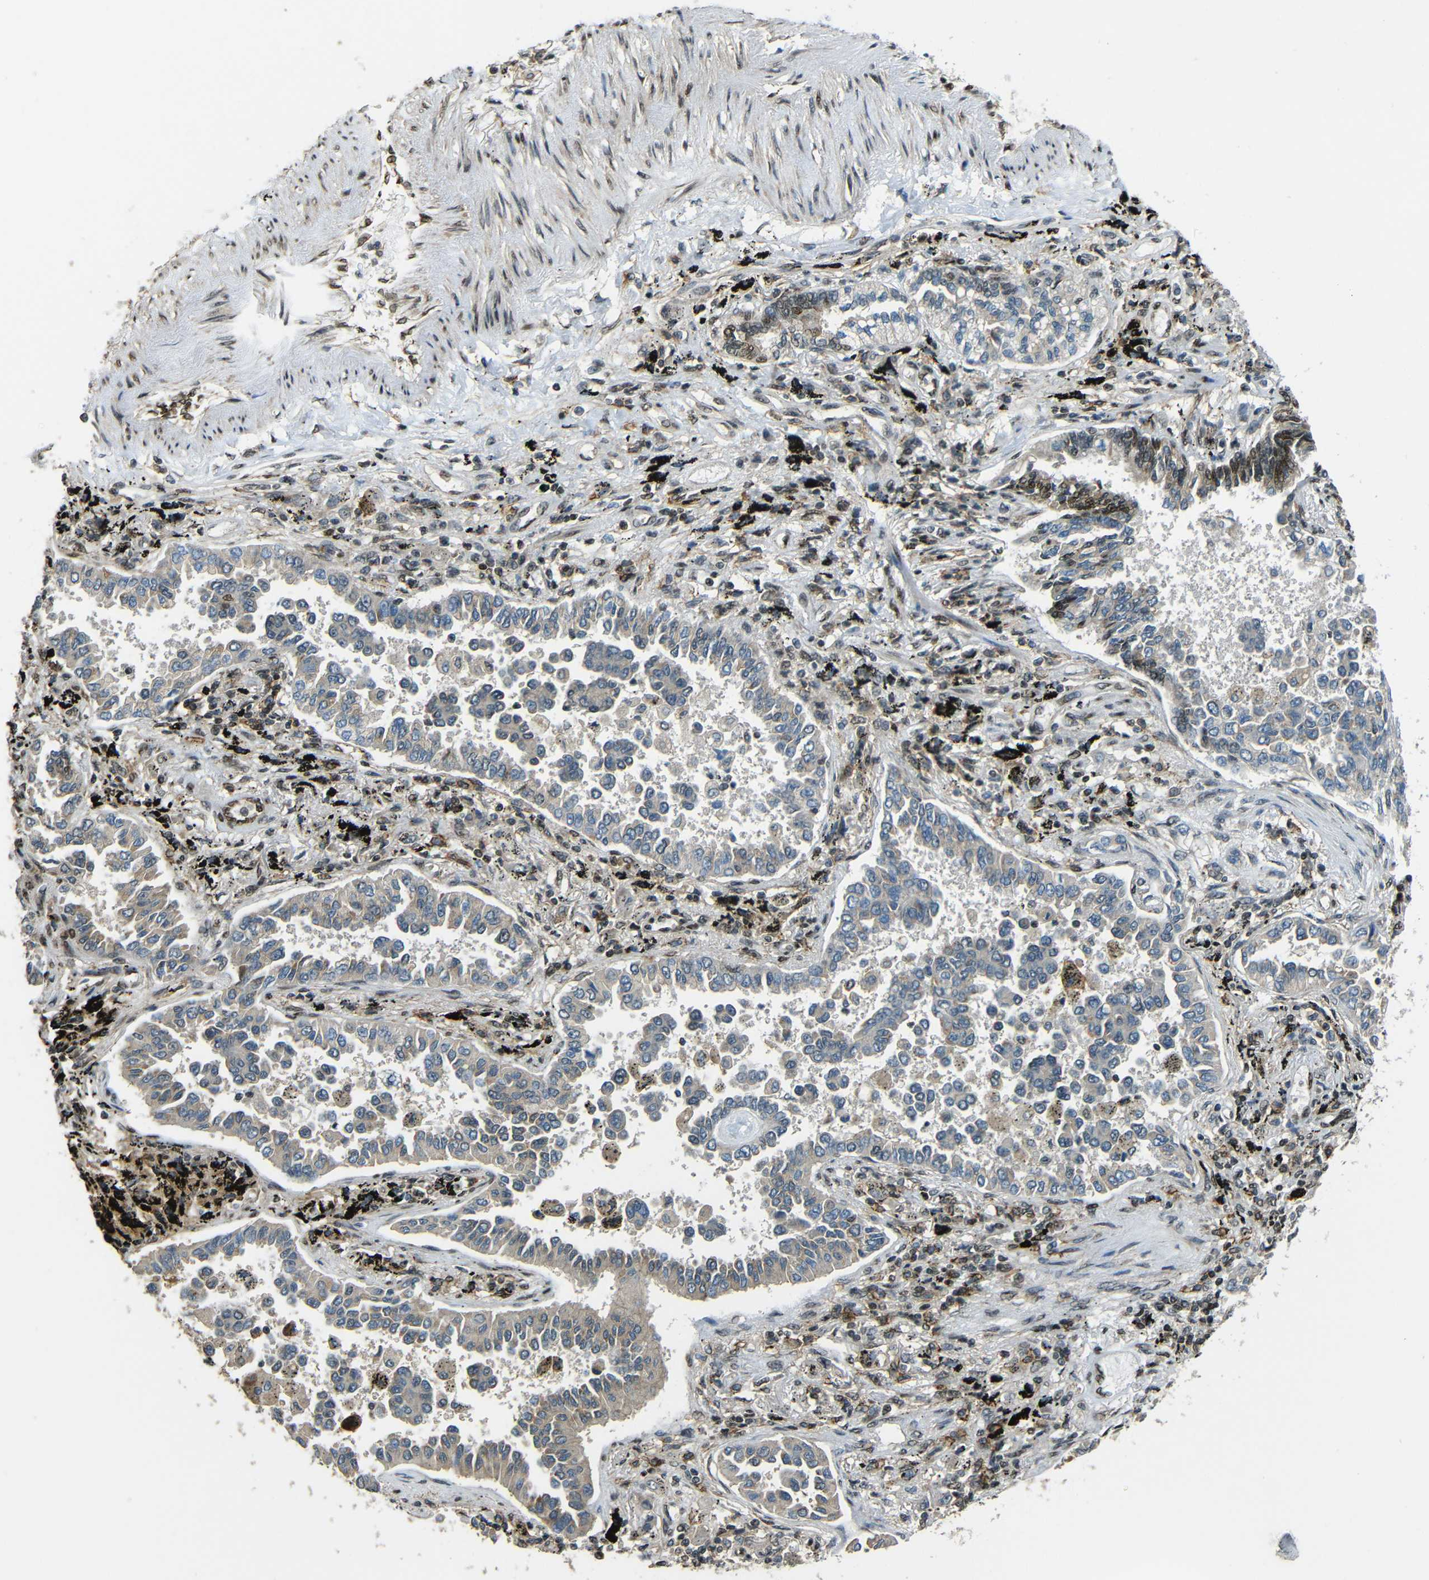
{"staining": {"intensity": "weak", "quantity": ">75%", "location": "cytoplasmic/membranous"}, "tissue": "lung cancer", "cell_type": "Tumor cells", "image_type": "cancer", "snomed": [{"axis": "morphology", "description": "Normal tissue, NOS"}, {"axis": "morphology", "description": "Adenocarcinoma, NOS"}, {"axis": "topography", "description": "Lung"}], "caption": "Lung adenocarcinoma stained with a protein marker exhibits weak staining in tumor cells.", "gene": "PSIP1", "patient": {"sex": "male", "age": 59}}